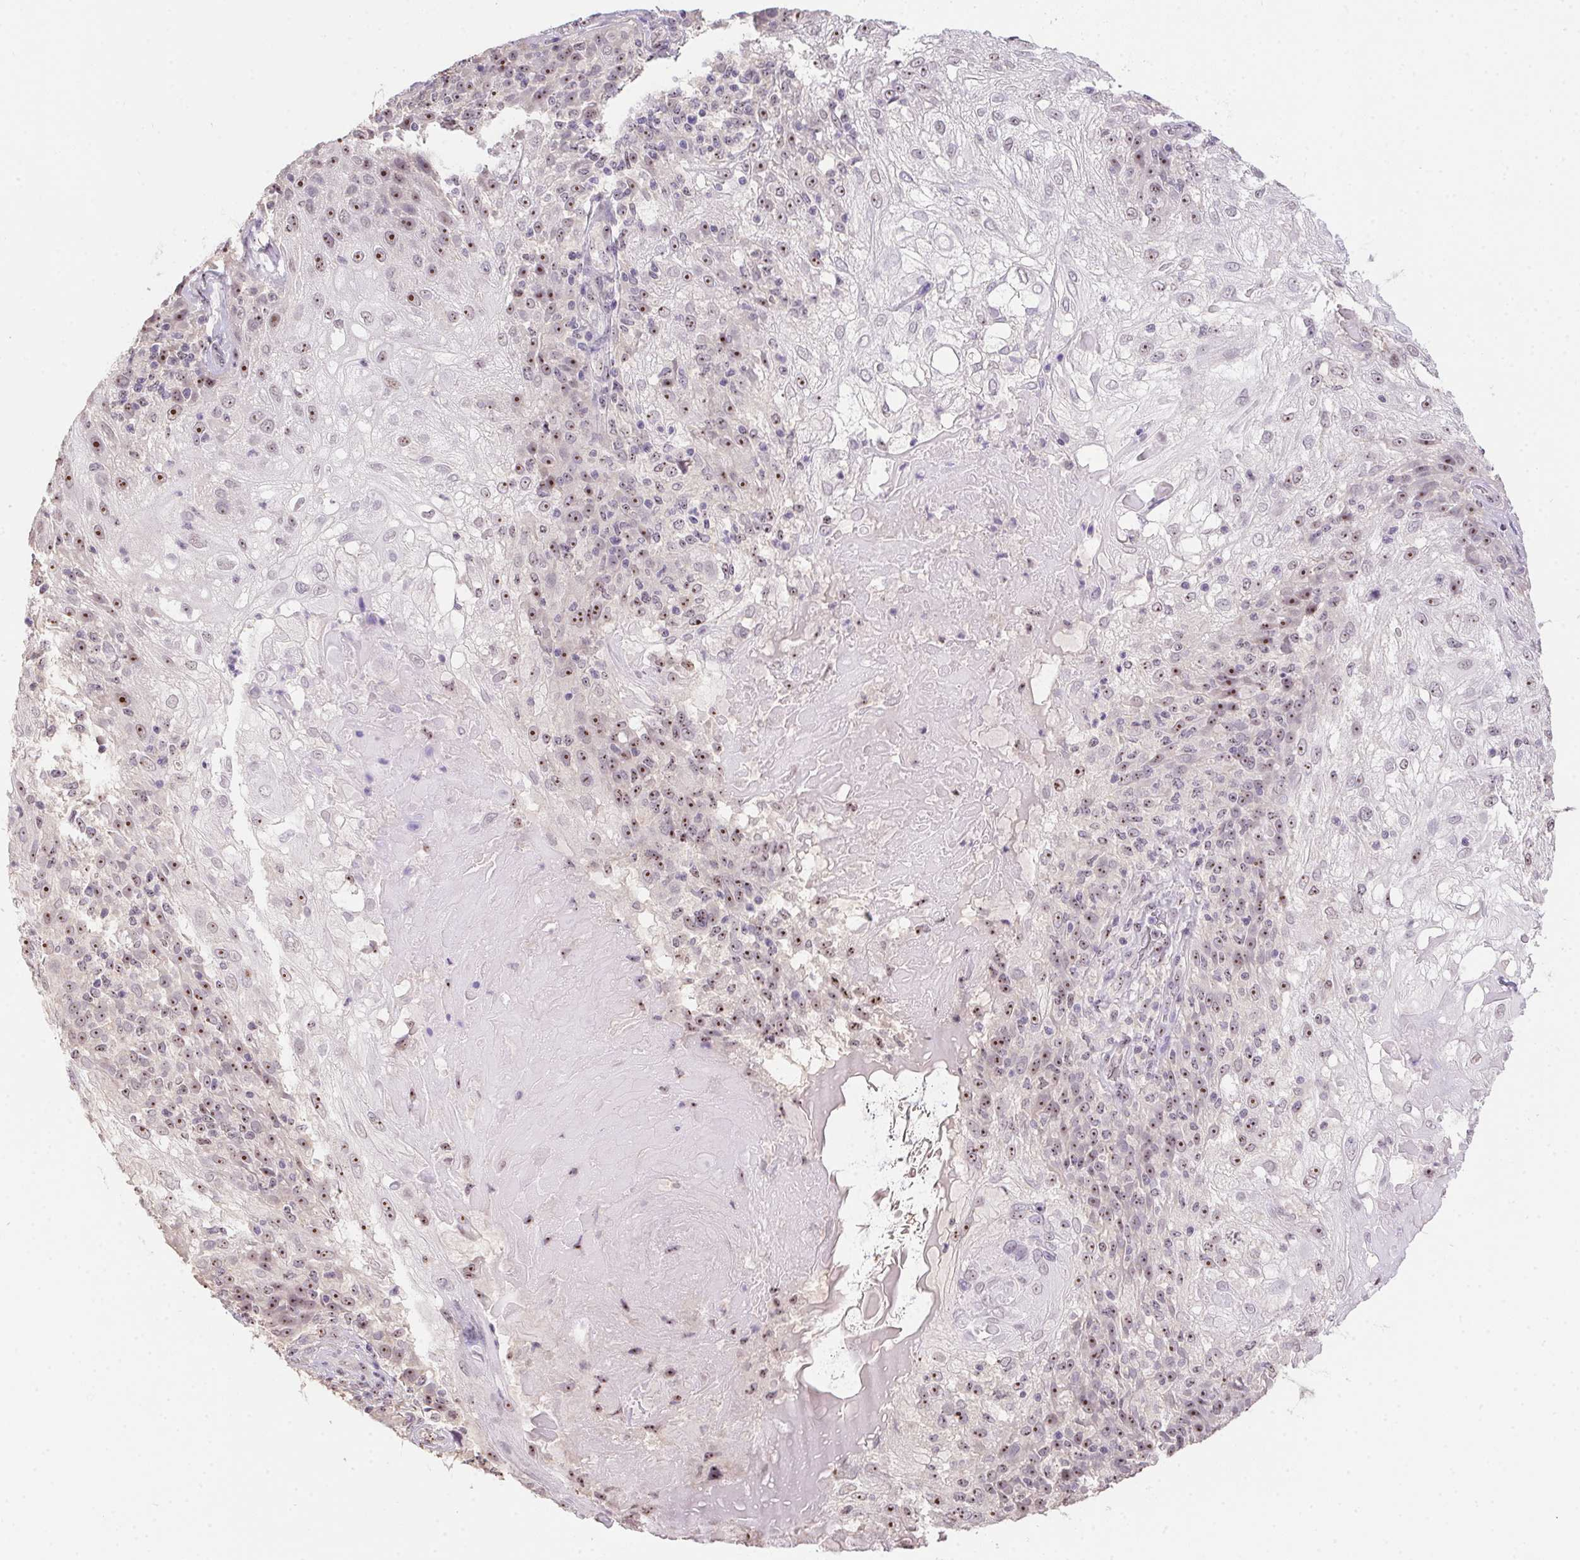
{"staining": {"intensity": "weak", "quantity": ">75%", "location": "nuclear"}, "tissue": "skin cancer", "cell_type": "Tumor cells", "image_type": "cancer", "snomed": [{"axis": "morphology", "description": "Normal tissue, NOS"}, {"axis": "morphology", "description": "Squamous cell carcinoma, NOS"}, {"axis": "topography", "description": "Skin"}], "caption": "IHC (DAB) staining of human squamous cell carcinoma (skin) shows weak nuclear protein expression in about >75% of tumor cells.", "gene": "BATF2", "patient": {"sex": "female", "age": 83}}